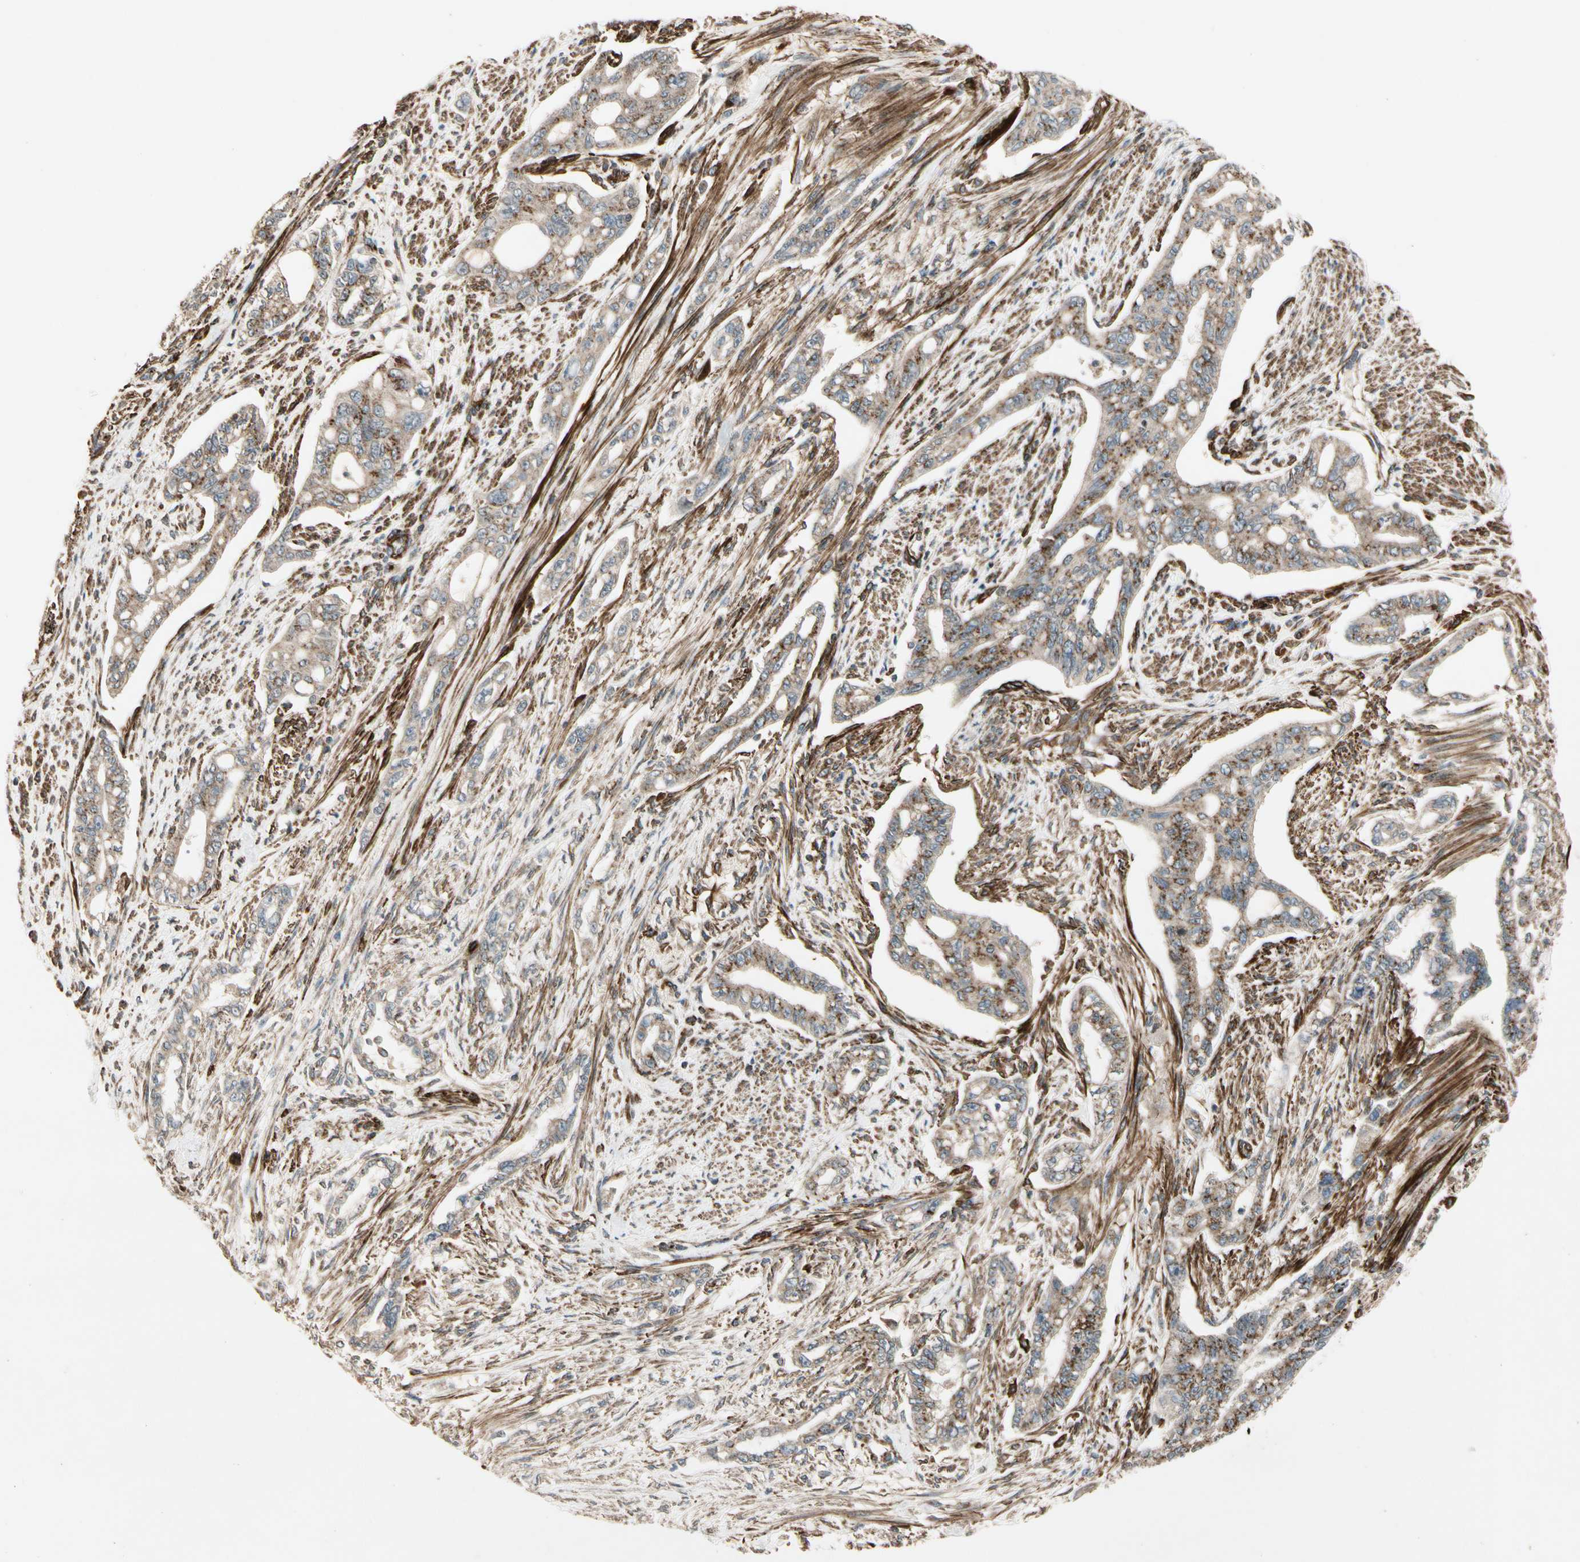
{"staining": {"intensity": "moderate", "quantity": ">75%", "location": "cytoplasmic/membranous"}, "tissue": "pancreatic cancer", "cell_type": "Tumor cells", "image_type": "cancer", "snomed": [{"axis": "morphology", "description": "Normal tissue, NOS"}, {"axis": "topography", "description": "Pancreas"}], "caption": "Immunohistochemical staining of human pancreatic cancer shows medium levels of moderate cytoplasmic/membranous expression in approximately >75% of tumor cells.", "gene": "GCK", "patient": {"sex": "male", "age": 42}}